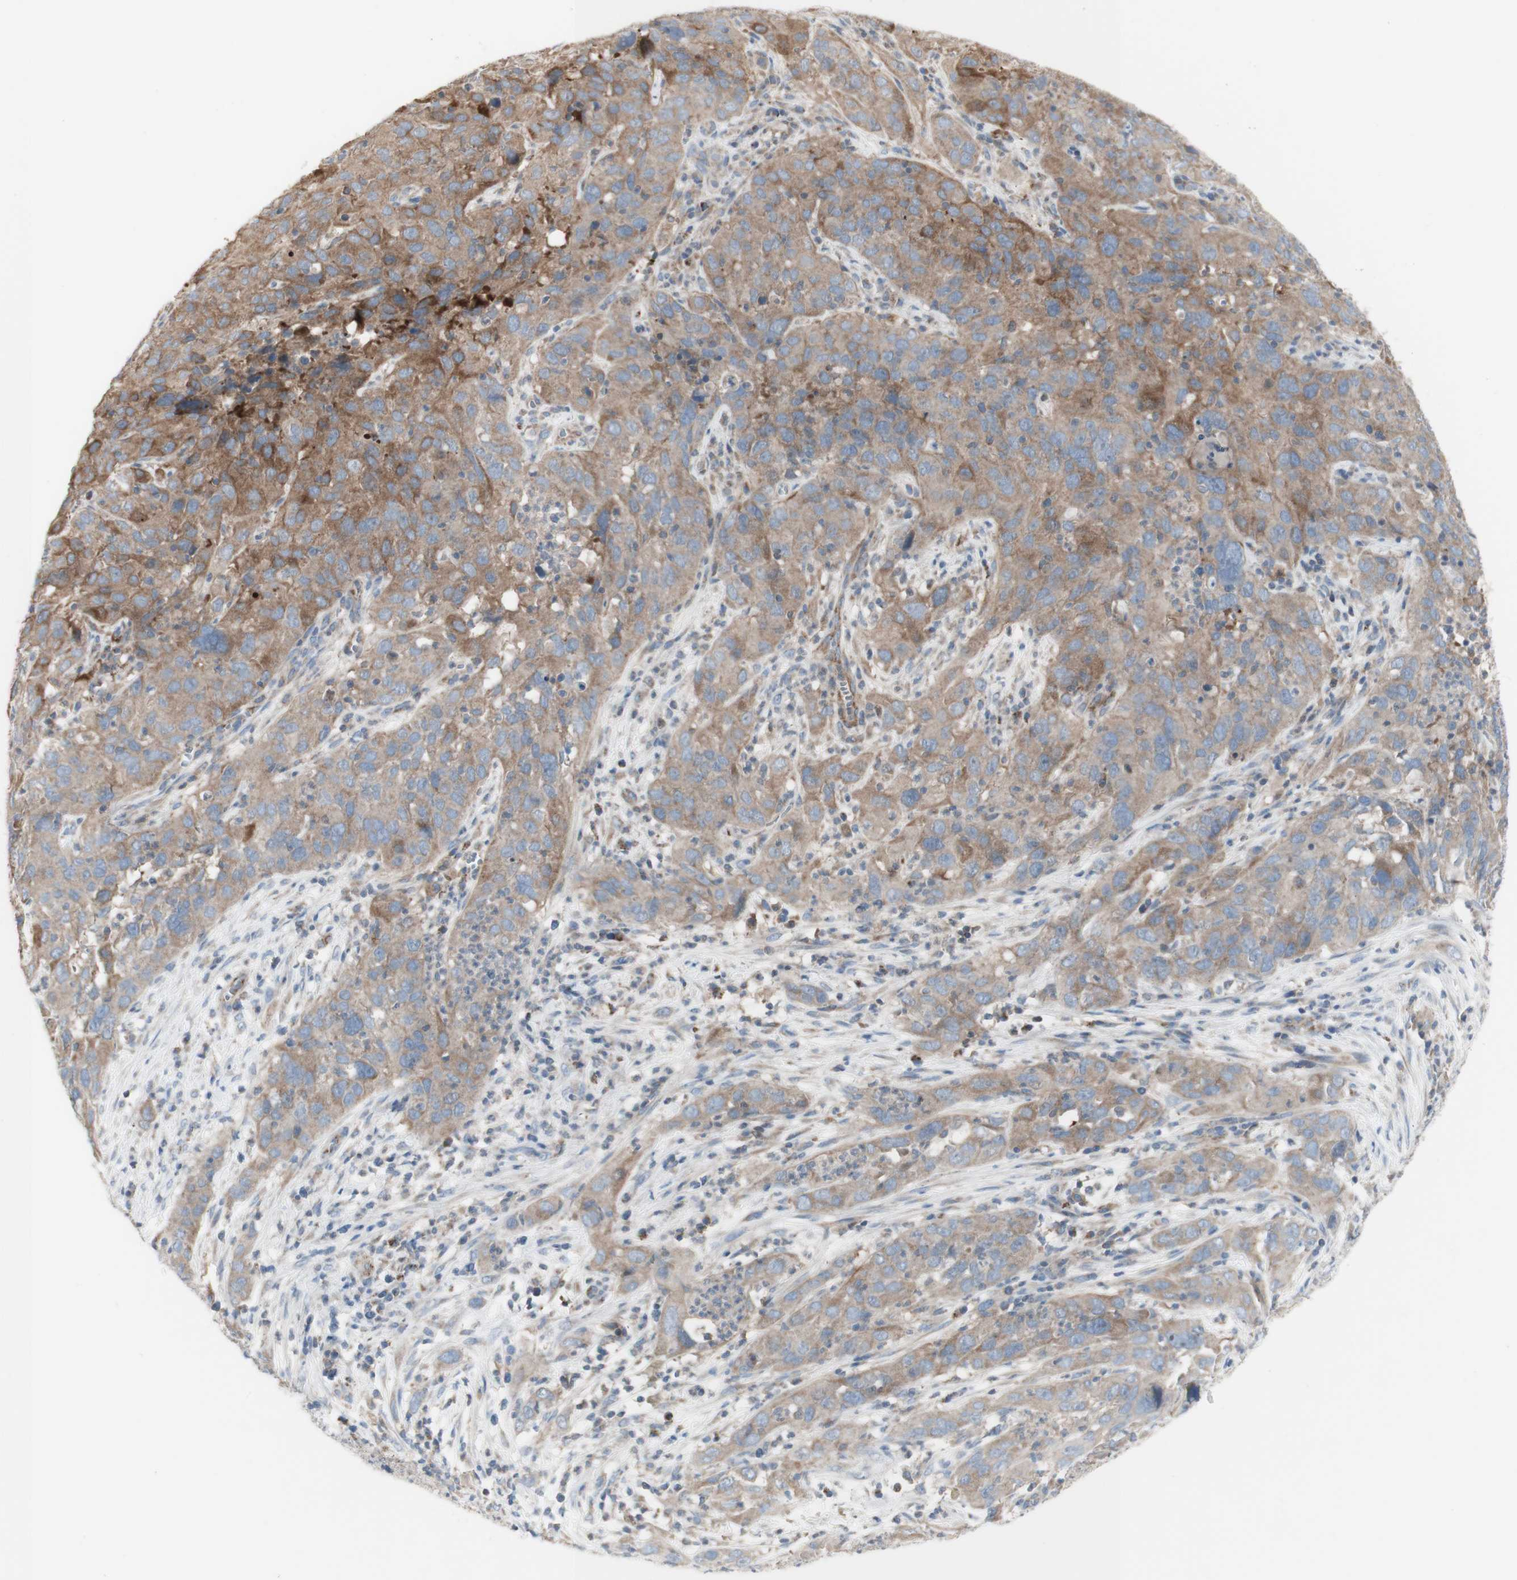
{"staining": {"intensity": "moderate", "quantity": ">75%", "location": "cytoplasmic/membranous"}, "tissue": "cervical cancer", "cell_type": "Tumor cells", "image_type": "cancer", "snomed": [{"axis": "morphology", "description": "Squamous cell carcinoma, NOS"}, {"axis": "topography", "description": "Cervix"}], "caption": "Moderate cytoplasmic/membranous protein positivity is seen in about >75% of tumor cells in cervical squamous cell carcinoma.", "gene": "C3orf52", "patient": {"sex": "female", "age": 32}}